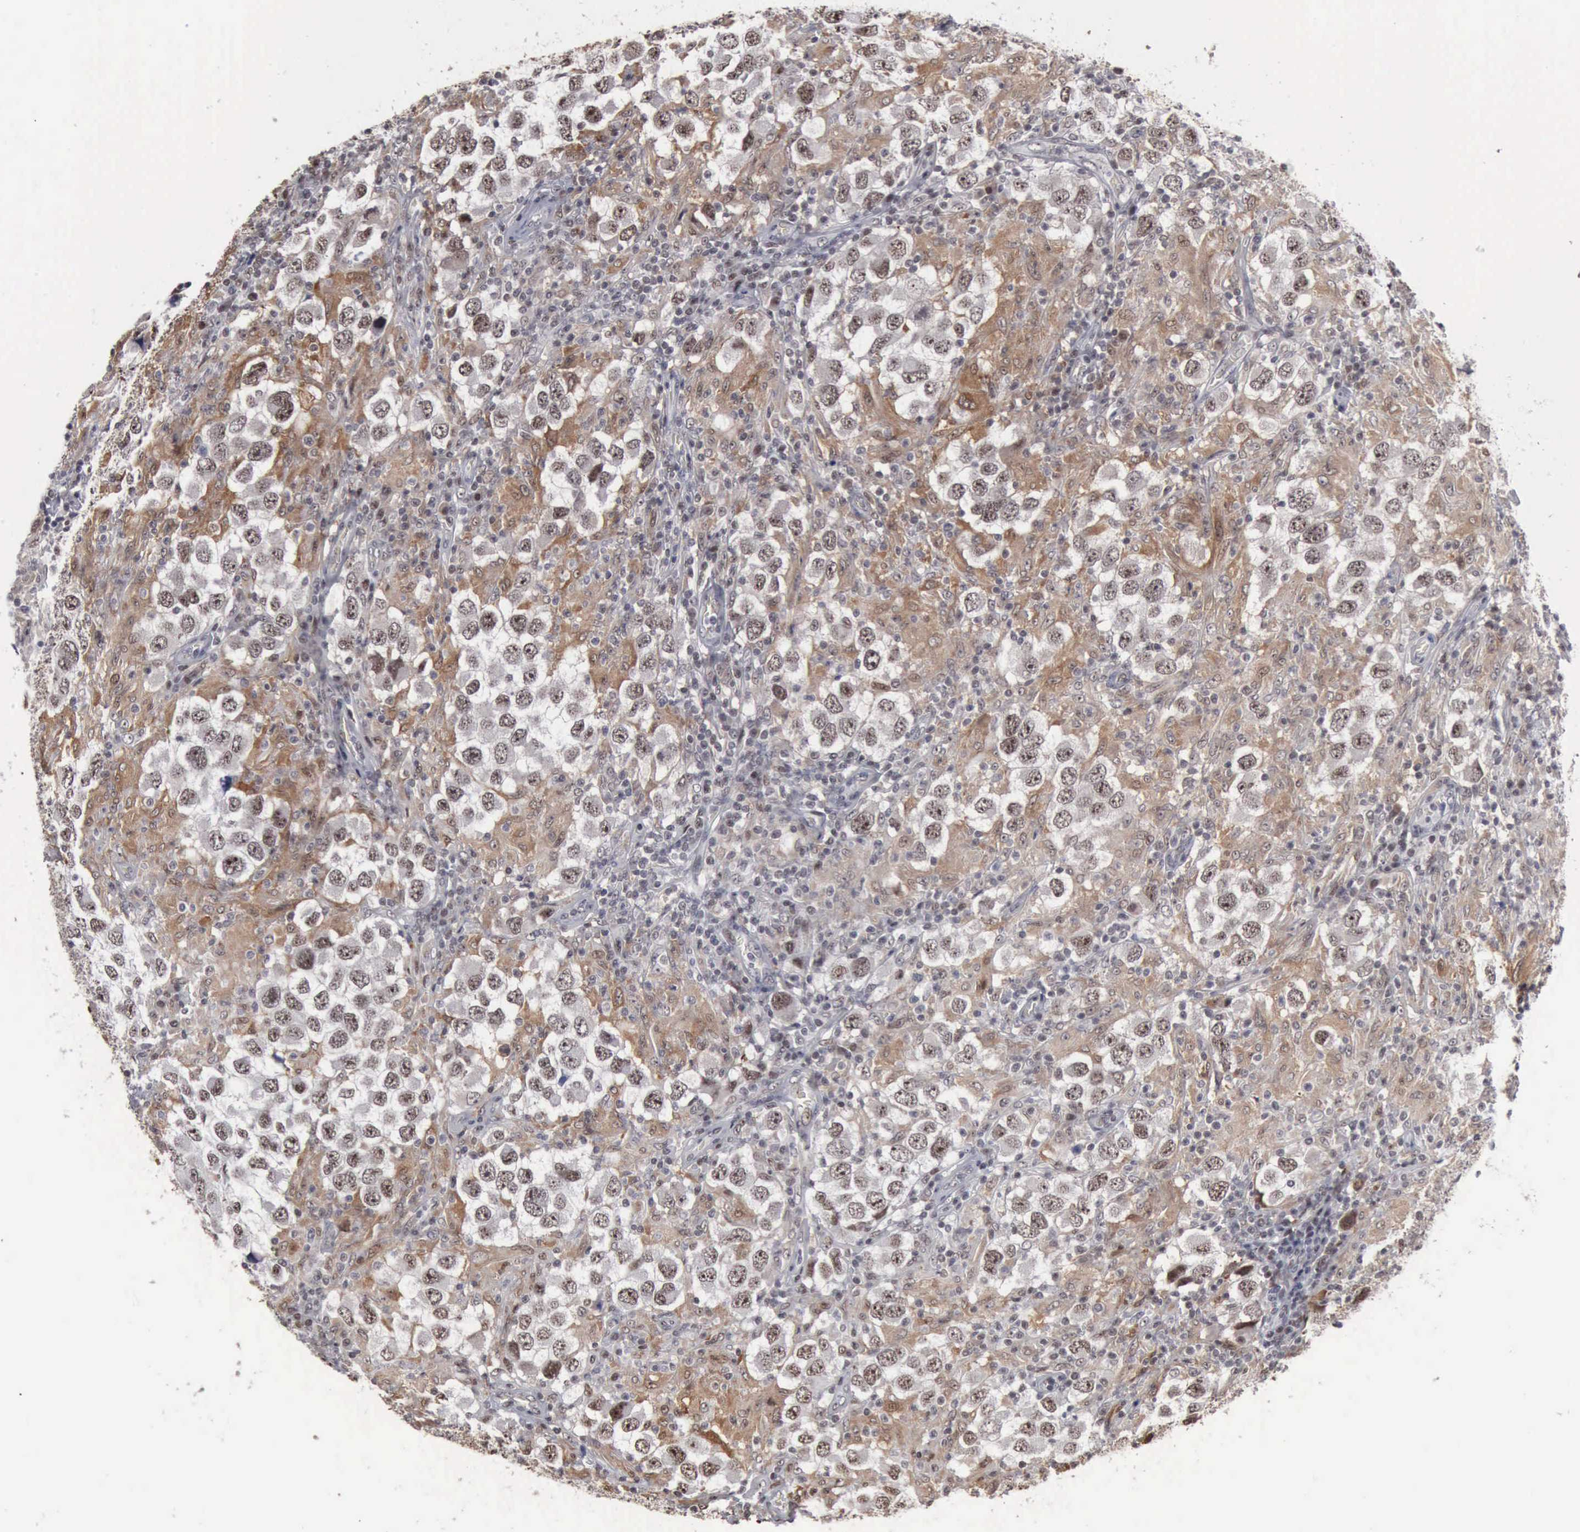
{"staining": {"intensity": "moderate", "quantity": "25%-75%", "location": "cytoplasmic/membranous,nuclear"}, "tissue": "testis cancer", "cell_type": "Tumor cells", "image_type": "cancer", "snomed": [{"axis": "morphology", "description": "Carcinoma, Embryonal, NOS"}, {"axis": "topography", "description": "Testis"}], "caption": "This micrograph exhibits IHC staining of human embryonal carcinoma (testis), with medium moderate cytoplasmic/membranous and nuclear staining in approximately 25%-75% of tumor cells.", "gene": "KIAA0586", "patient": {"sex": "male", "age": 21}}